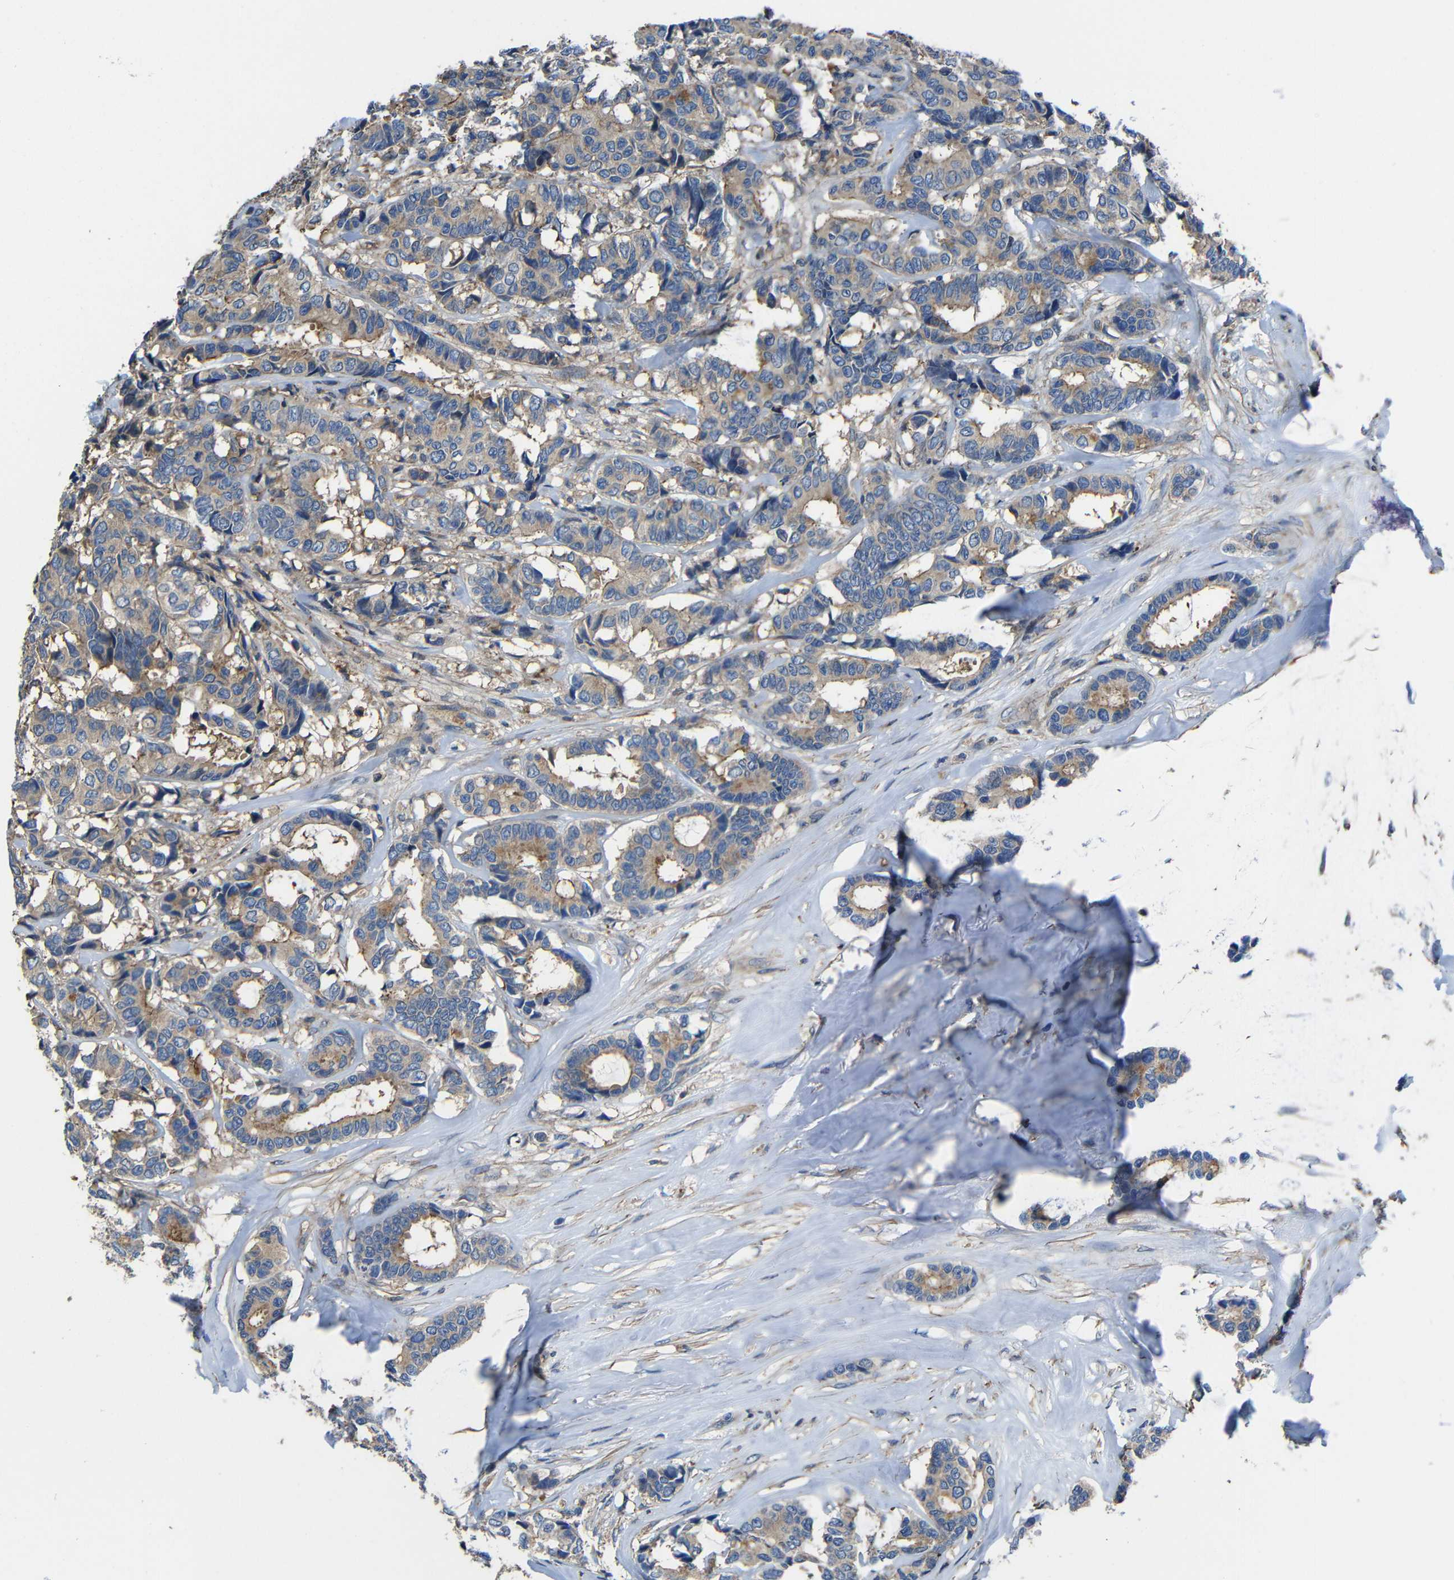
{"staining": {"intensity": "moderate", "quantity": ">75%", "location": "cytoplasmic/membranous"}, "tissue": "breast cancer", "cell_type": "Tumor cells", "image_type": "cancer", "snomed": [{"axis": "morphology", "description": "Duct carcinoma"}, {"axis": "topography", "description": "Breast"}], "caption": "This micrograph displays IHC staining of infiltrating ductal carcinoma (breast), with medium moderate cytoplasmic/membranous staining in approximately >75% of tumor cells.", "gene": "GDI1", "patient": {"sex": "female", "age": 87}}